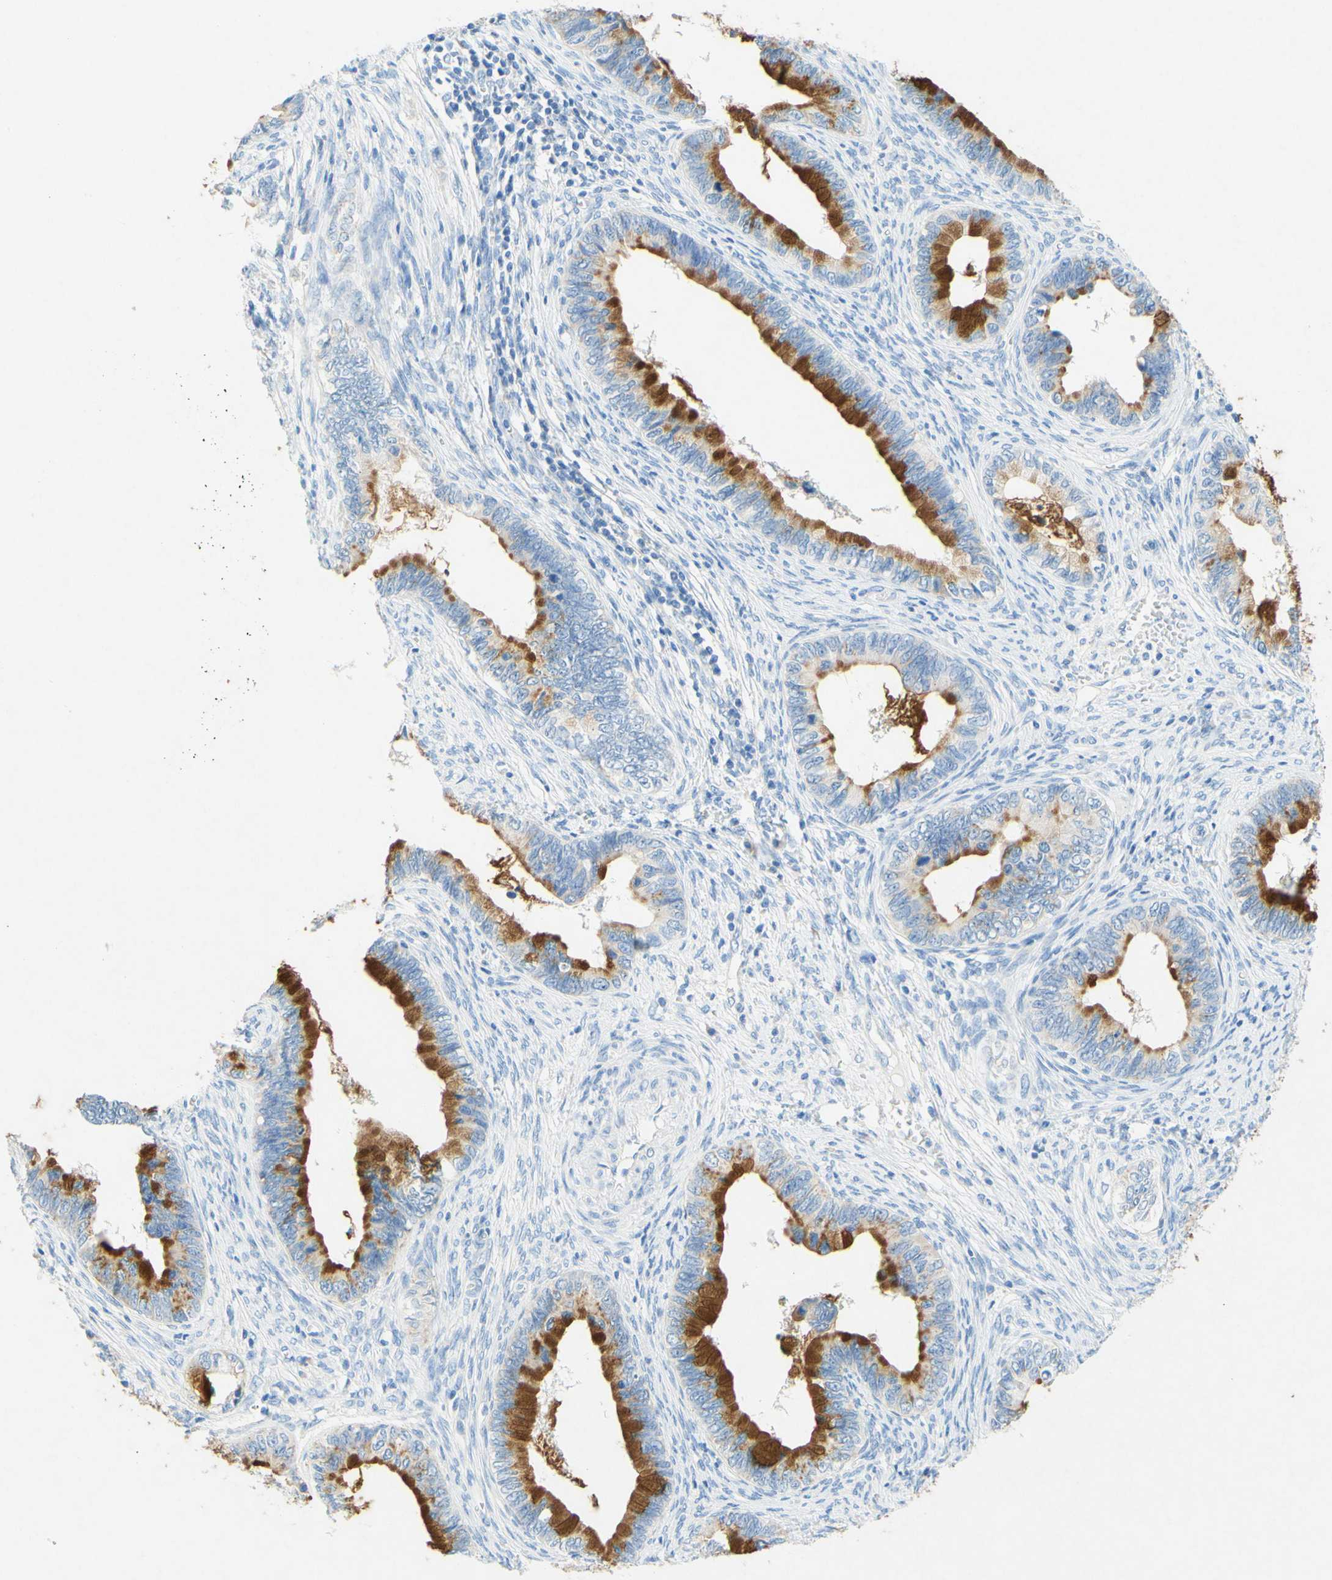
{"staining": {"intensity": "moderate", "quantity": "<25%", "location": "cytoplasmic/membranous"}, "tissue": "cervical cancer", "cell_type": "Tumor cells", "image_type": "cancer", "snomed": [{"axis": "morphology", "description": "Adenocarcinoma, NOS"}, {"axis": "topography", "description": "Cervix"}], "caption": "Cervical cancer (adenocarcinoma) stained with DAB (3,3'-diaminobenzidine) immunohistochemistry (IHC) exhibits low levels of moderate cytoplasmic/membranous staining in approximately <25% of tumor cells.", "gene": "SLC46A1", "patient": {"sex": "female", "age": 44}}